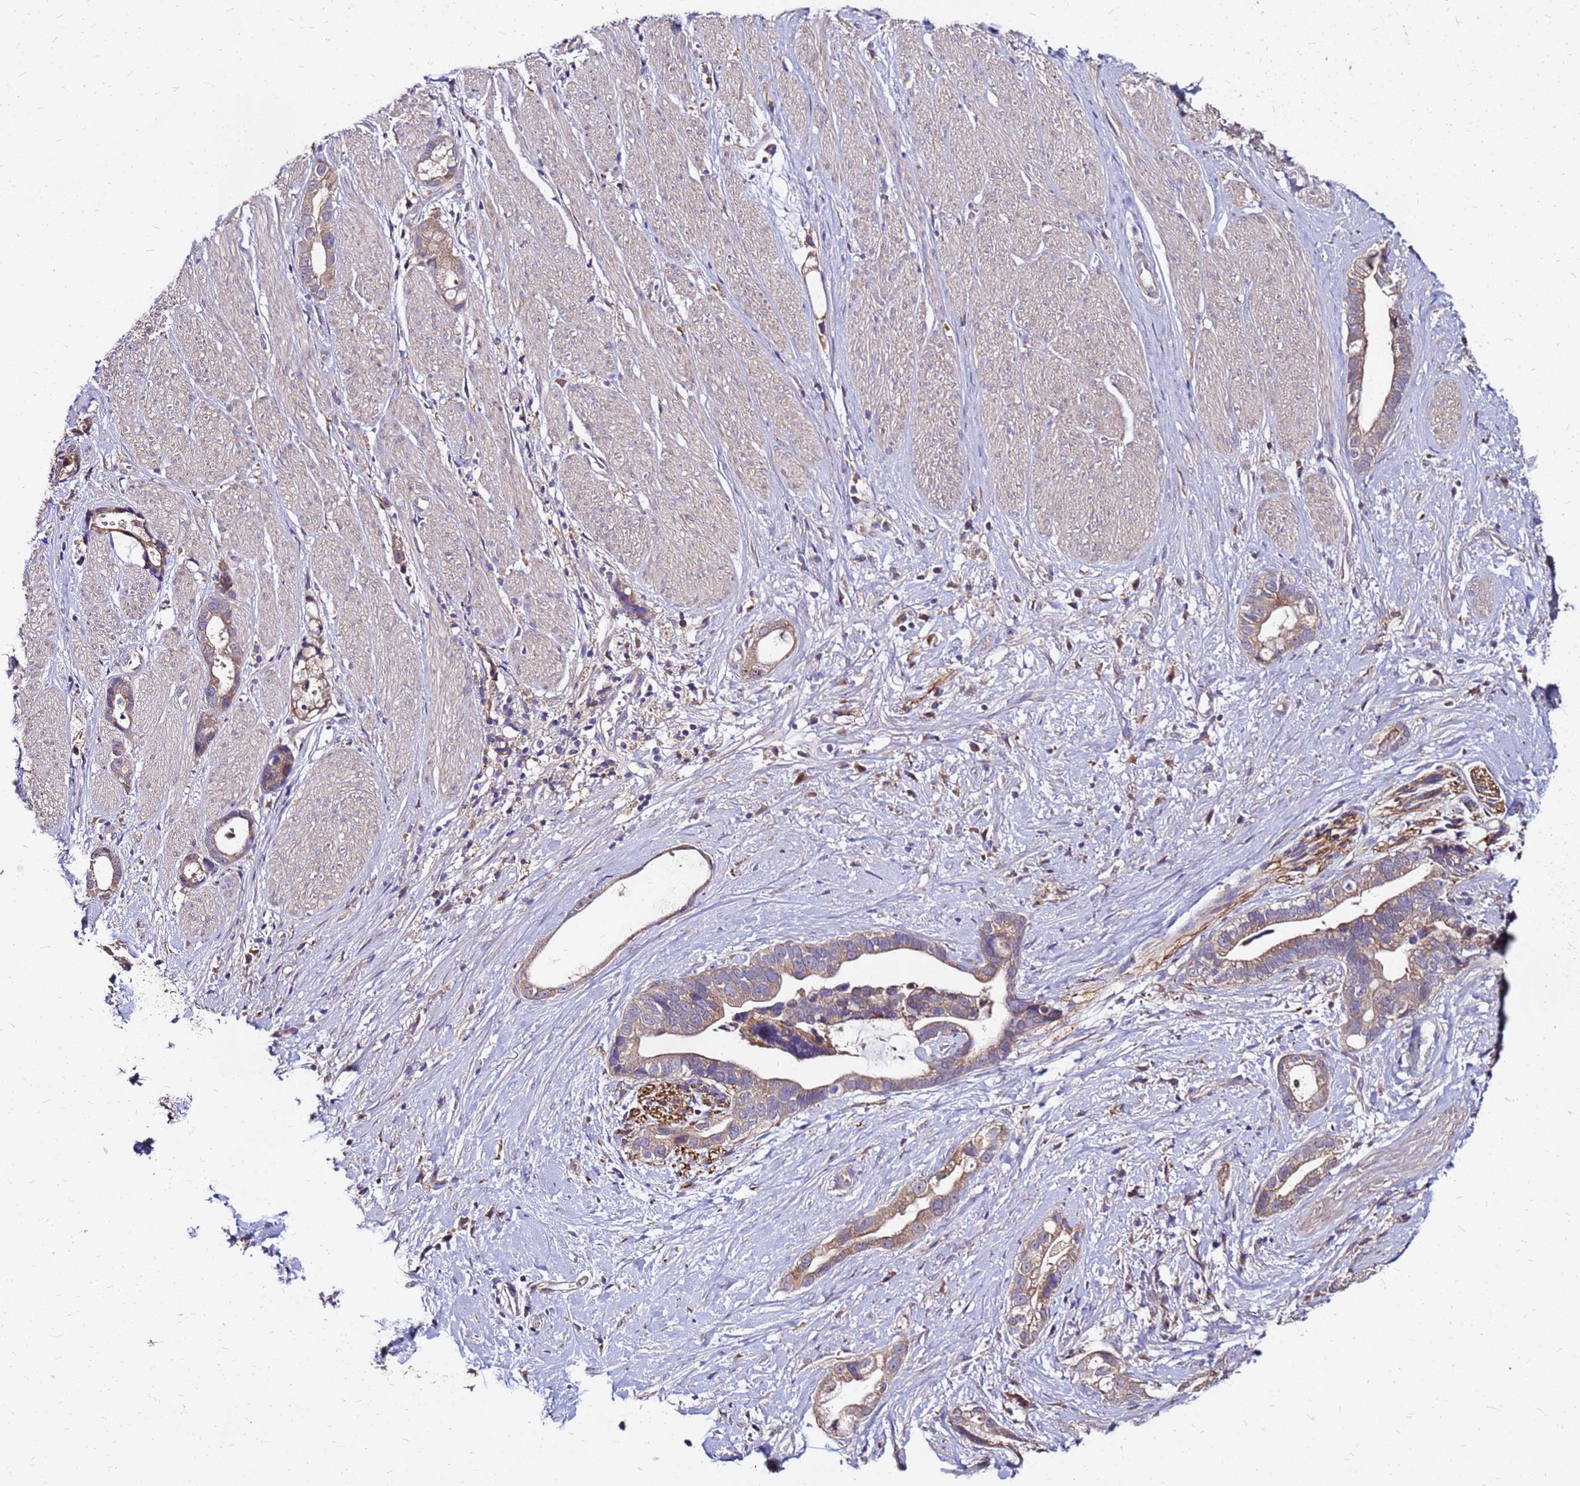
{"staining": {"intensity": "weak", "quantity": ">75%", "location": "cytoplasmic/membranous"}, "tissue": "stomach cancer", "cell_type": "Tumor cells", "image_type": "cancer", "snomed": [{"axis": "morphology", "description": "Adenocarcinoma, NOS"}, {"axis": "topography", "description": "Stomach"}], "caption": "Stomach adenocarcinoma tissue reveals weak cytoplasmic/membranous positivity in about >75% of tumor cells", "gene": "ARHGEF5", "patient": {"sex": "male", "age": 55}}